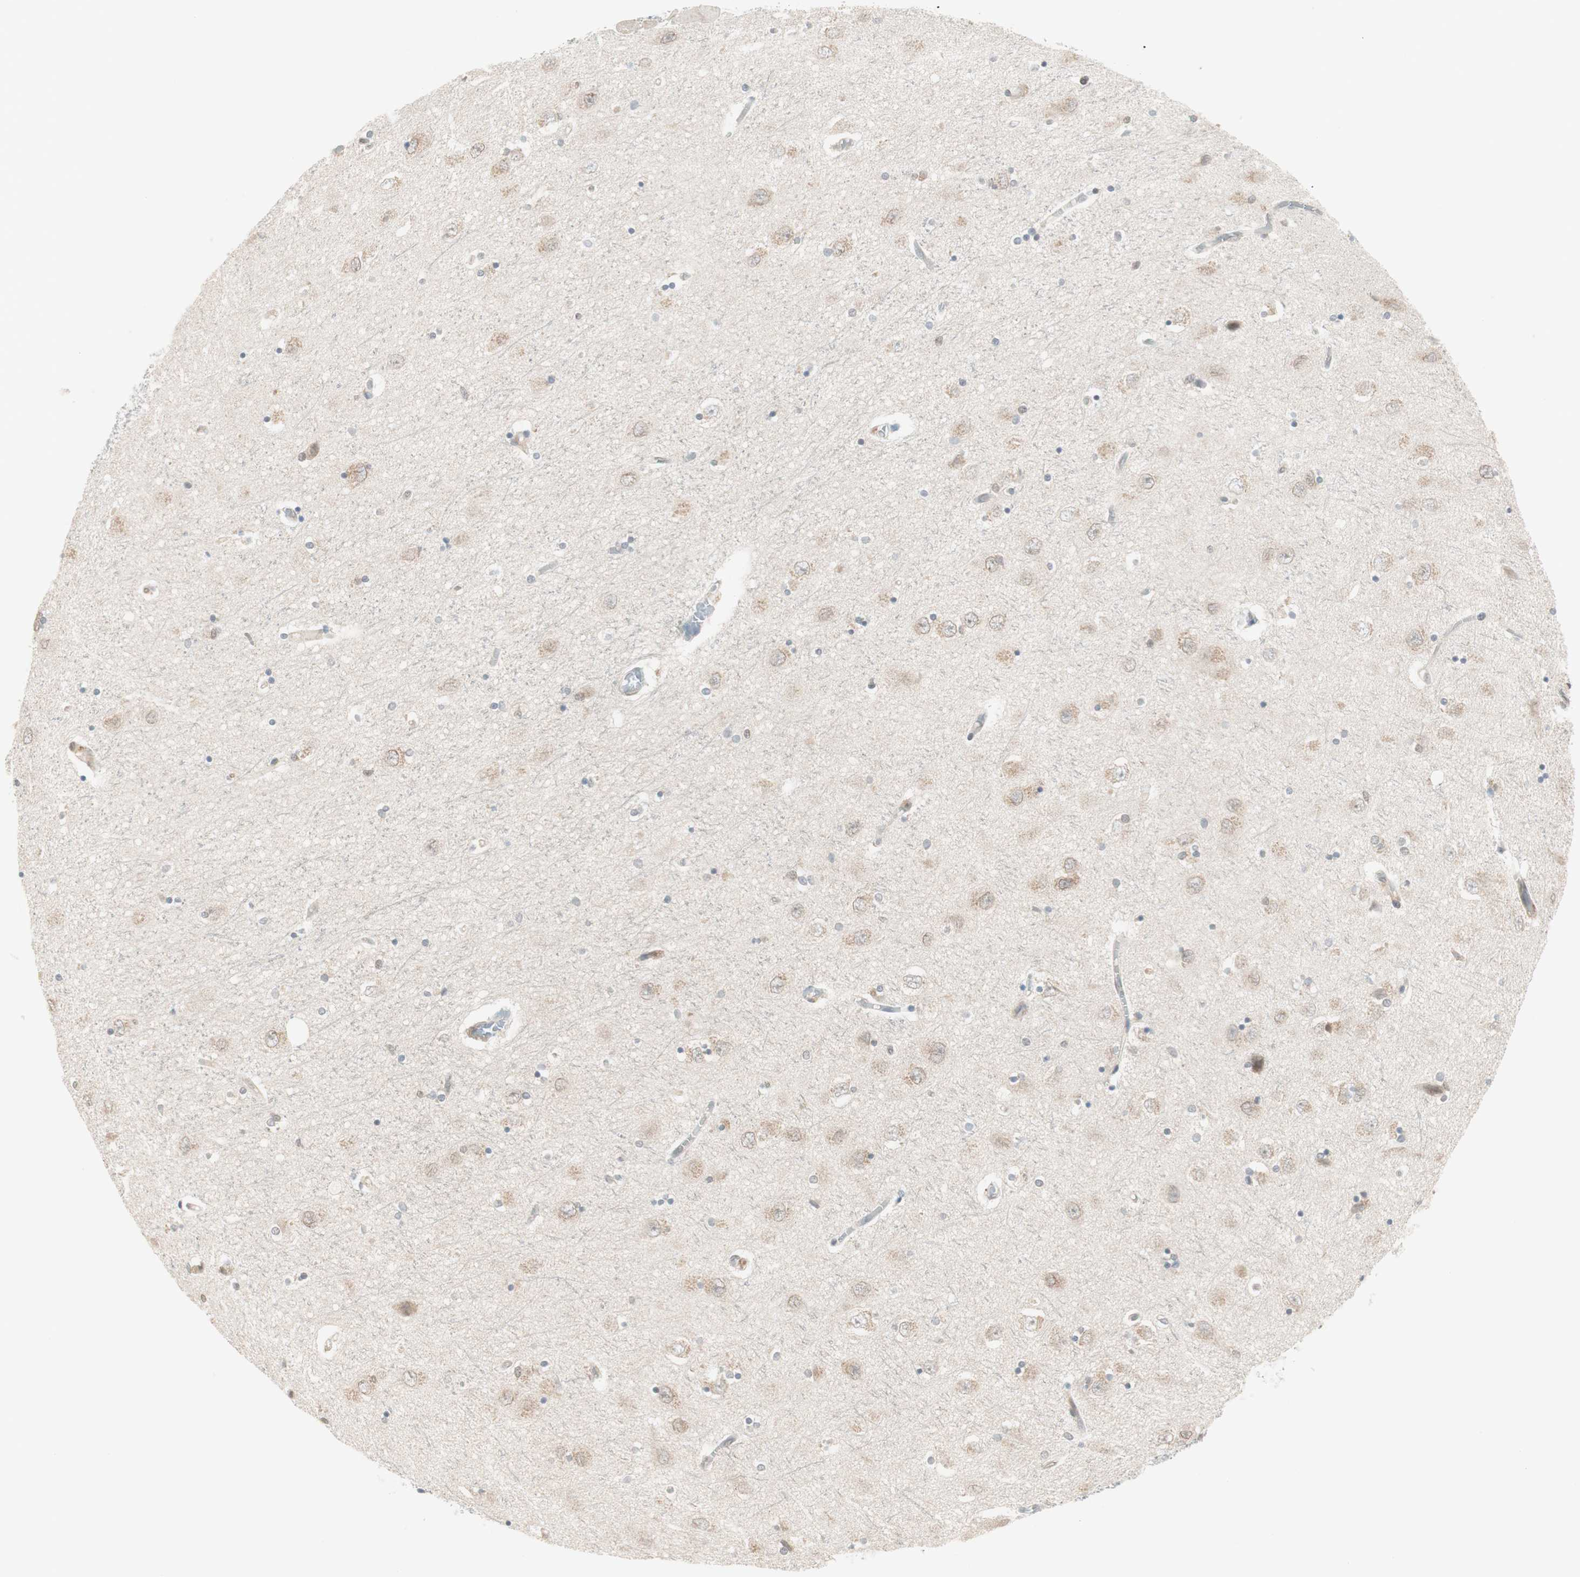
{"staining": {"intensity": "weak", "quantity": "<25%", "location": "cytoplasmic/membranous"}, "tissue": "hippocampus", "cell_type": "Glial cells", "image_type": "normal", "snomed": [{"axis": "morphology", "description": "Normal tissue, NOS"}, {"axis": "topography", "description": "Hippocampus"}], "caption": "The image shows no significant positivity in glial cells of hippocampus. (DAB immunohistochemistry (IHC), high magnification).", "gene": "UBE2I", "patient": {"sex": "female", "age": 54}}